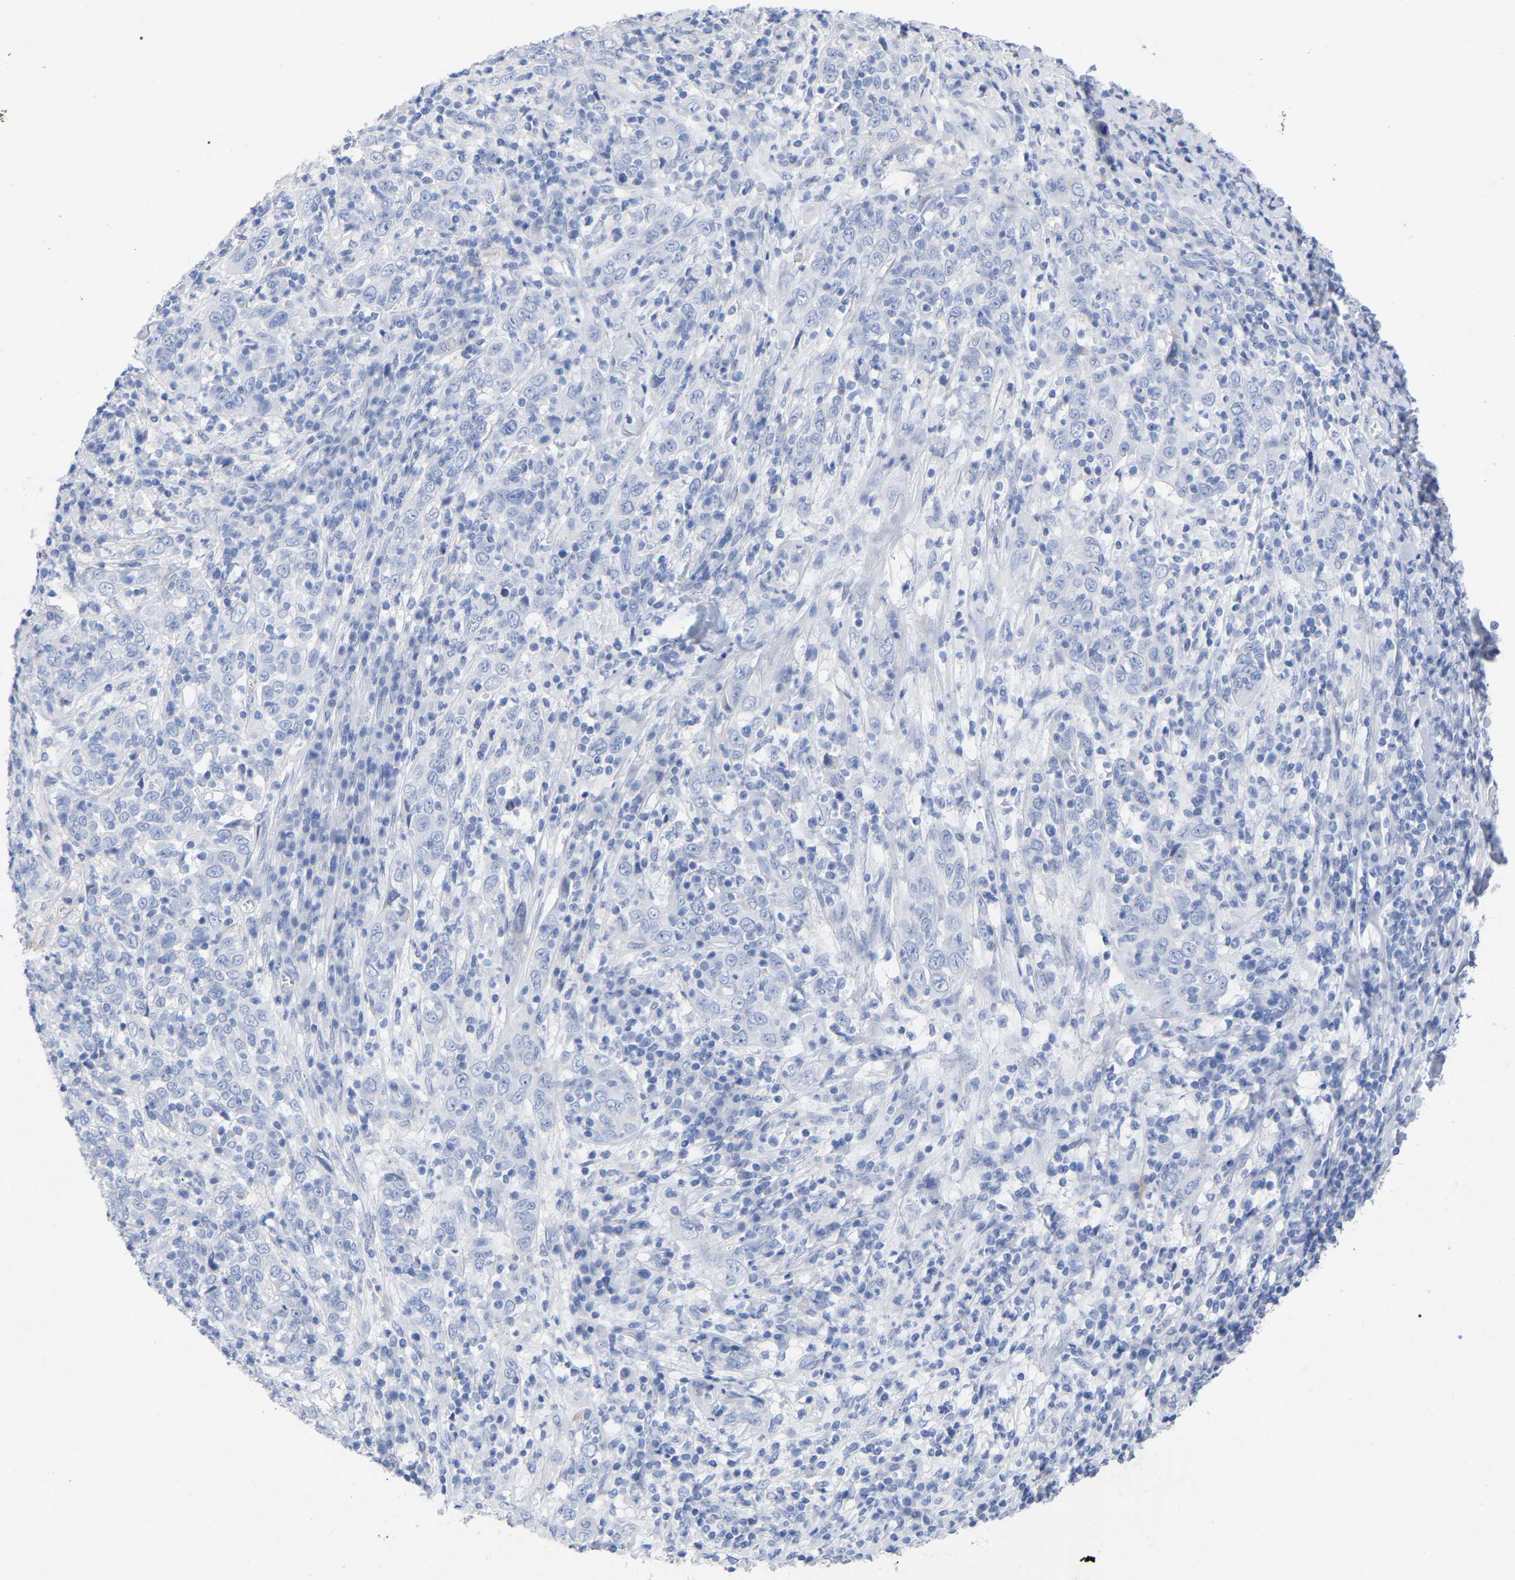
{"staining": {"intensity": "negative", "quantity": "none", "location": "none"}, "tissue": "cervical cancer", "cell_type": "Tumor cells", "image_type": "cancer", "snomed": [{"axis": "morphology", "description": "Squamous cell carcinoma, NOS"}, {"axis": "topography", "description": "Cervix"}], "caption": "Cervical cancer (squamous cell carcinoma) stained for a protein using immunohistochemistry shows no expression tumor cells.", "gene": "HAPLN1", "patient": {"sex": "female", "age": 46}}